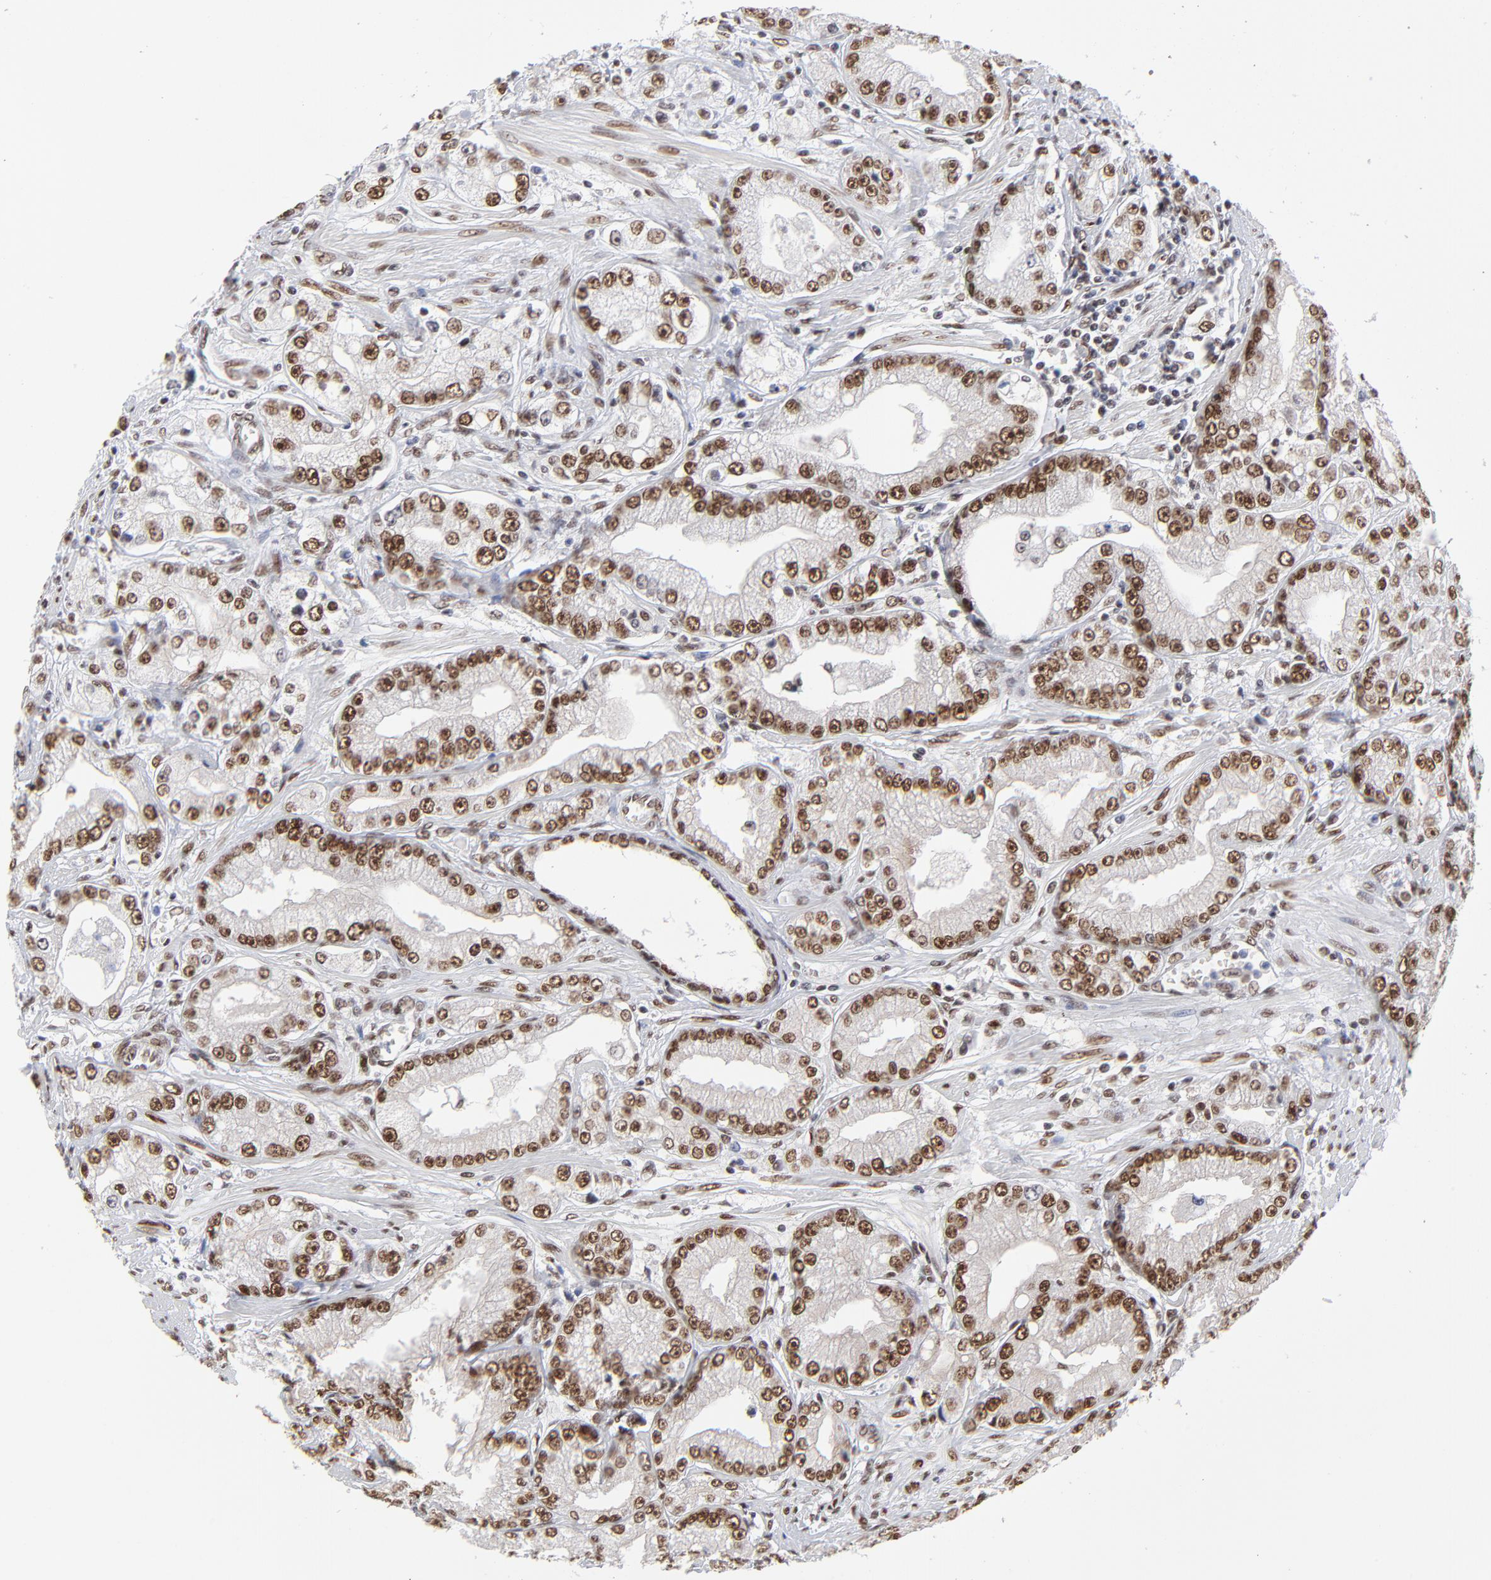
{"staining": {"intensity": "strong", "quantity": ">75%", "location": "nuclear"}, "tissue": "prostate cancer", "cell_type": "Tumor cells", "image_type": "cancer", "snomed": [{"axis": "morphology", "description": "Adenocarcinoma, Medium grade"}, {"axis": "topography", "description": "Prostate"}], "caption": "Adenocarcinoma (medium-grade) (prostate) tissue reveals strong nuclear expression in about >75% of tumor cells, visualized by immunohistochemistry.", "gene": "ZMYM3", "patient": {"sex": "male", "age": 72}}